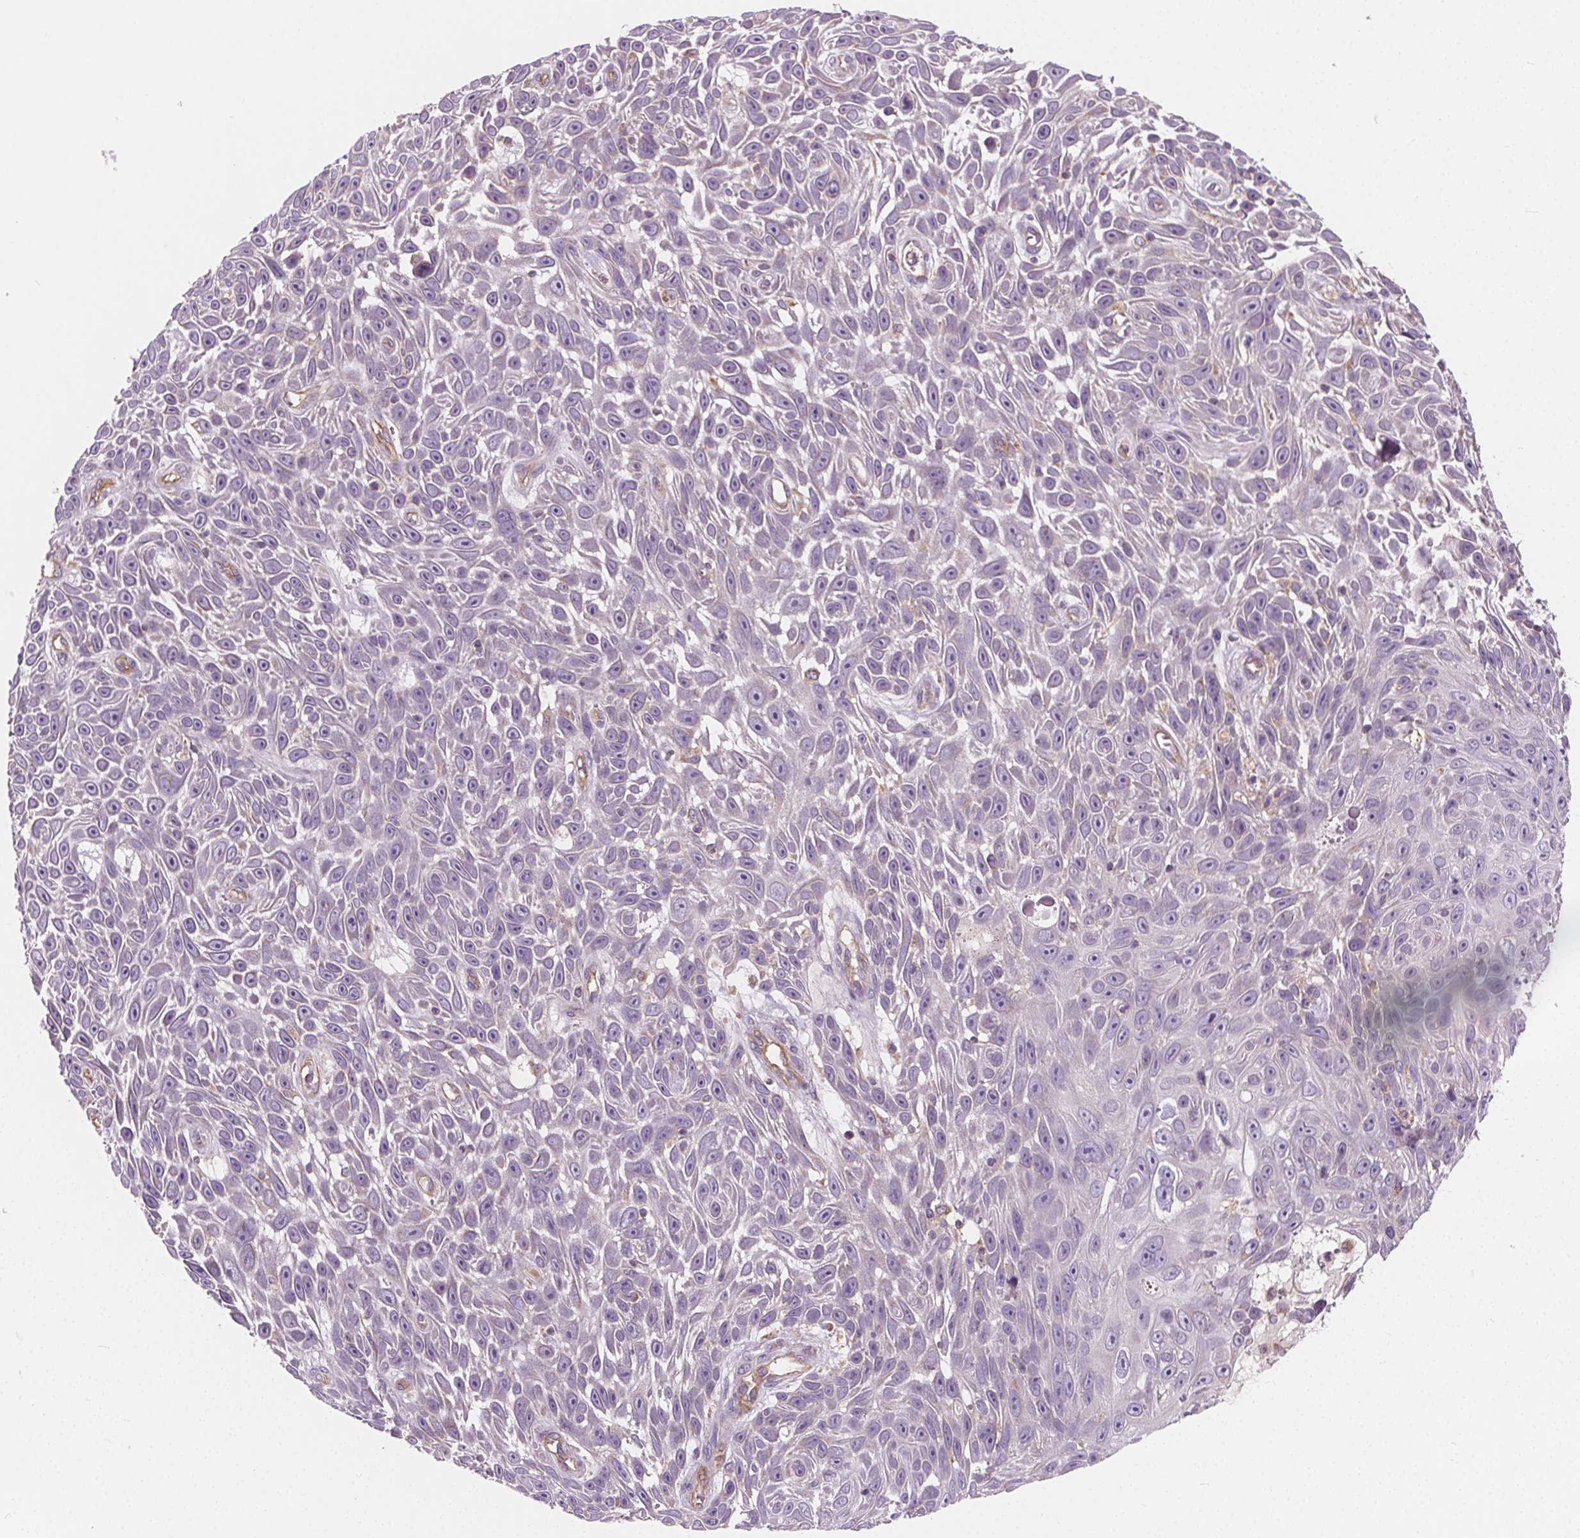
{"staining": {"intensity": "negative", "quantity": "none", "location": "none"}, "tissue": "skin cancer", "cell_type": "Tumor cells", "image_type": "cancer", "snomed": [{"axis": "morphology", "description": "Squamous cell carcinoma, NOS"}, {"axis": "topography", "description": "Skin"}], "caption": "Skin cancer was stained to show a protein in brown. There is no significant expression in tumor cells. (DAB (3,3'-diaminobenzidine) immunohistochemistry visualized using brightfield microscopy, high magnification).", "gene": "RAB20", "patient": {"sex": "male", "age": 82}}